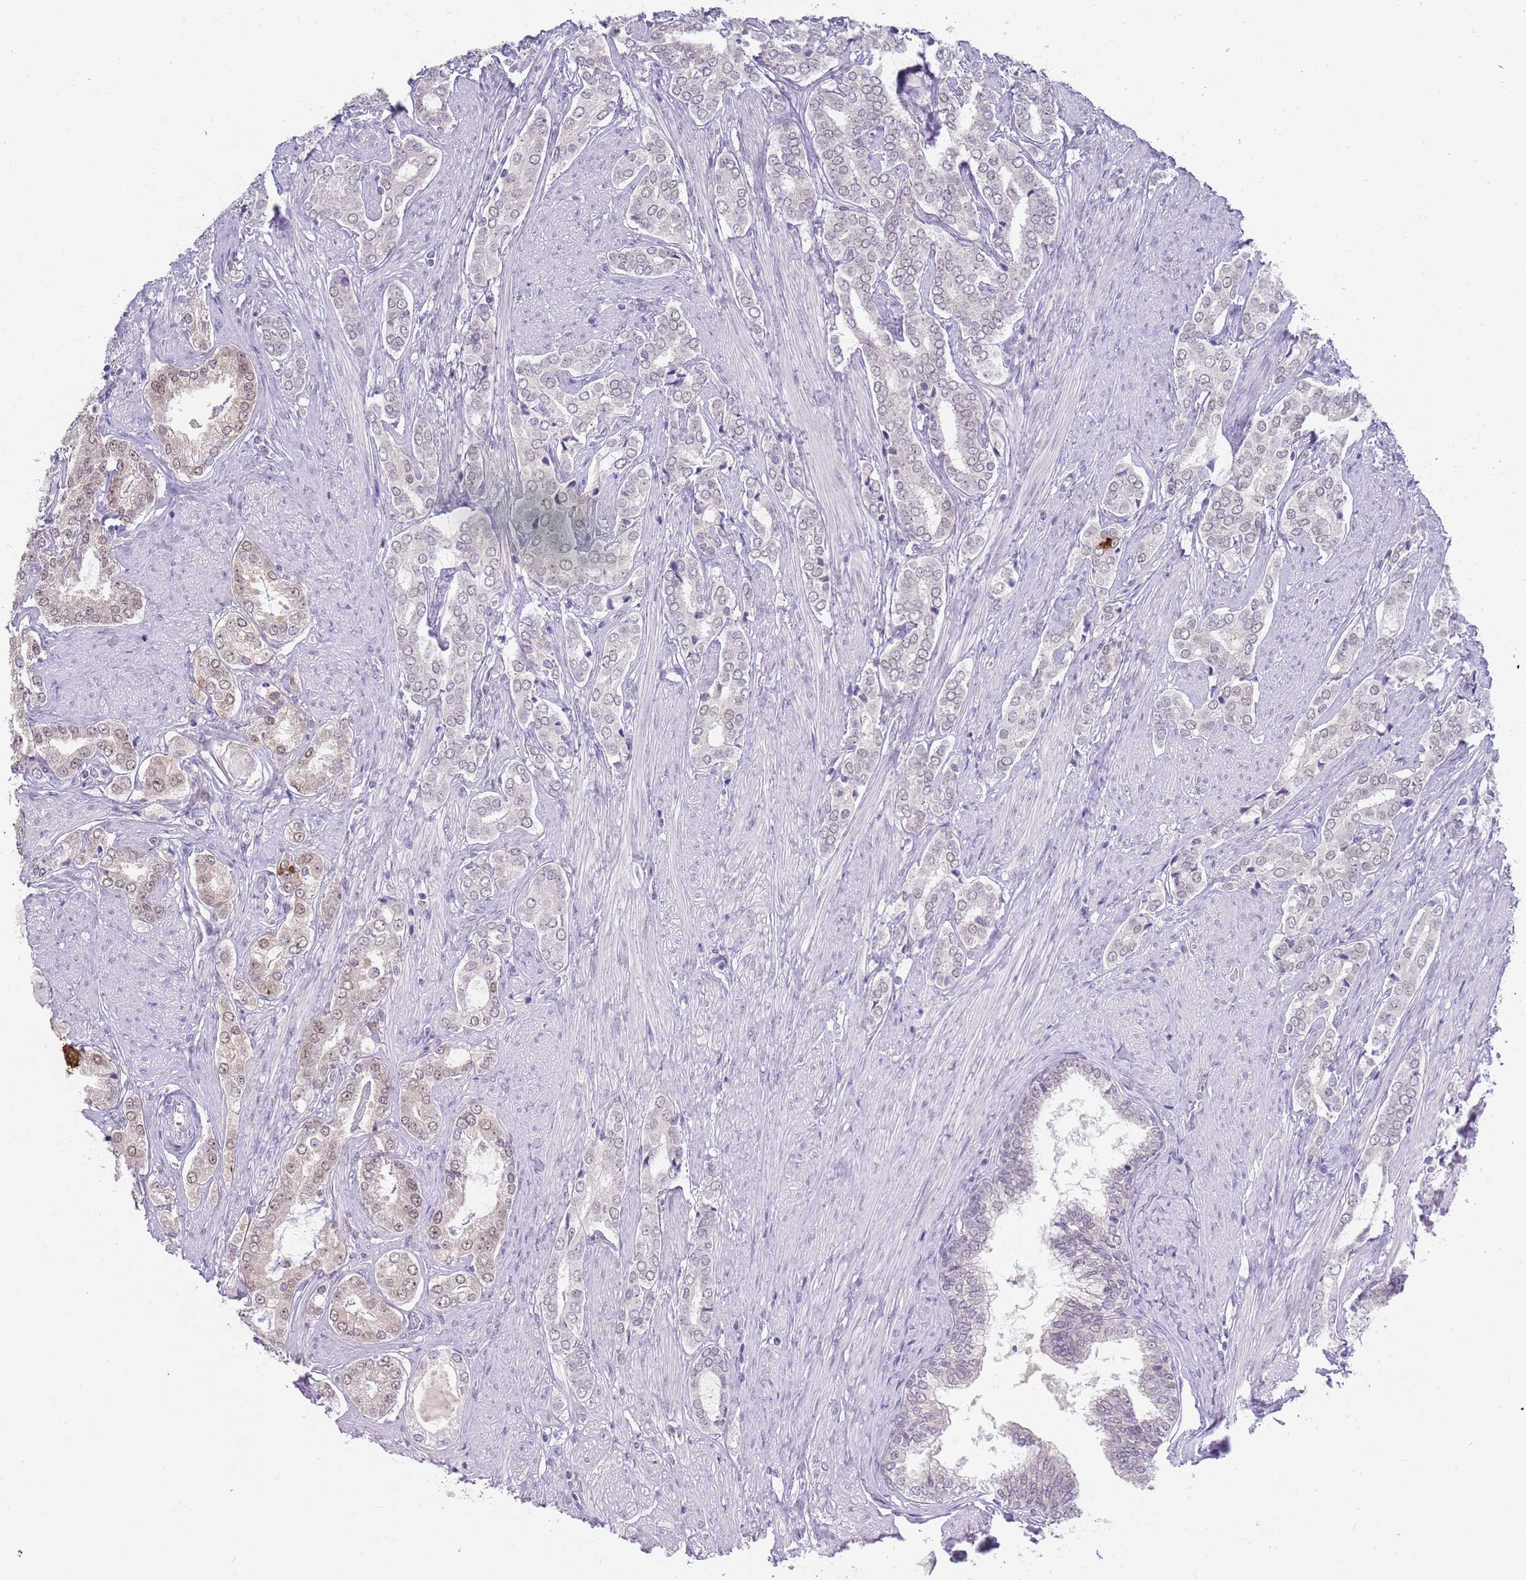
{"staining": {"intensity": "weak", "quantity": "<25%", "location": "nuclear"}, "tissue": "prostate cancer", "cell_type": "Tumor cells", "image_type": "cancer", "snomed": [{"axis": "morphology", "description": "Adenocarcinoma, High grade"}, {"axis": "topography", "description": "Prostate"}], "caption": "A high-resolution photomicrograph shows IHC staining of prostate cancer (adenocarcinoma (high-grade)), which displays no significant staining in tumor cells.", "gene": "SEPHS2", "patient": {"sex": "male", "age": 71}}